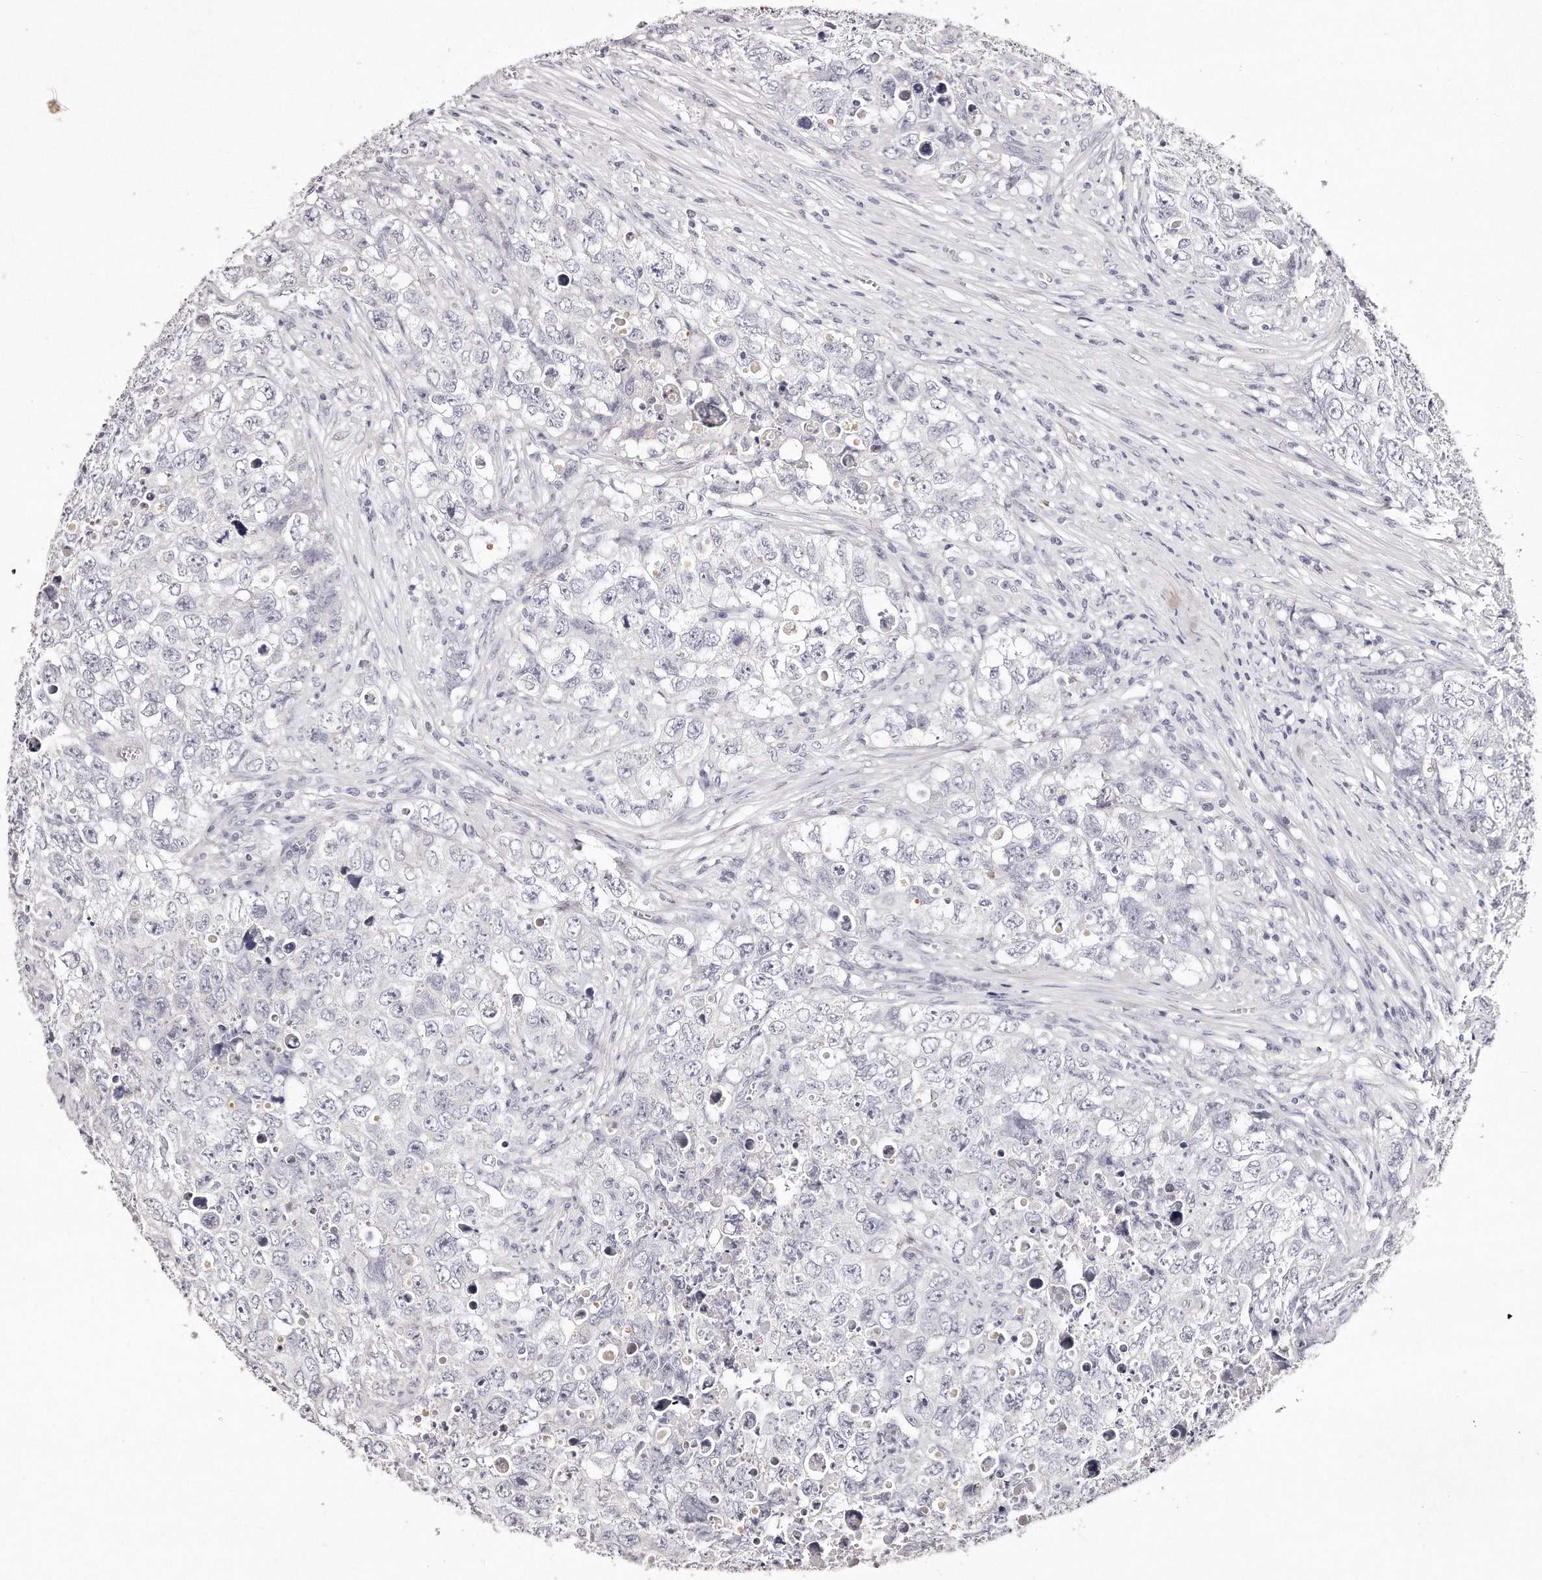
{"staining": {"intensity": "negative", "quantity": "none", "location": "none"}, "tissue": "testis cancer", "cell_type": "Tumor cells", "image_type": "cancer", "snomed": [{"axis": "morphology", "description": "Seminoma, NOS"}, {"axis": "morphology", "description": "Carcinoma, Embryonal, NOS"}, {"axis": "topography", "description": "Testis"}], "caption": "Image shows no significant protein positivity in tumor cells of testis cancer (seminoma).", "gene": "GDA", "patient": {"sex": "male", "age": 43}}